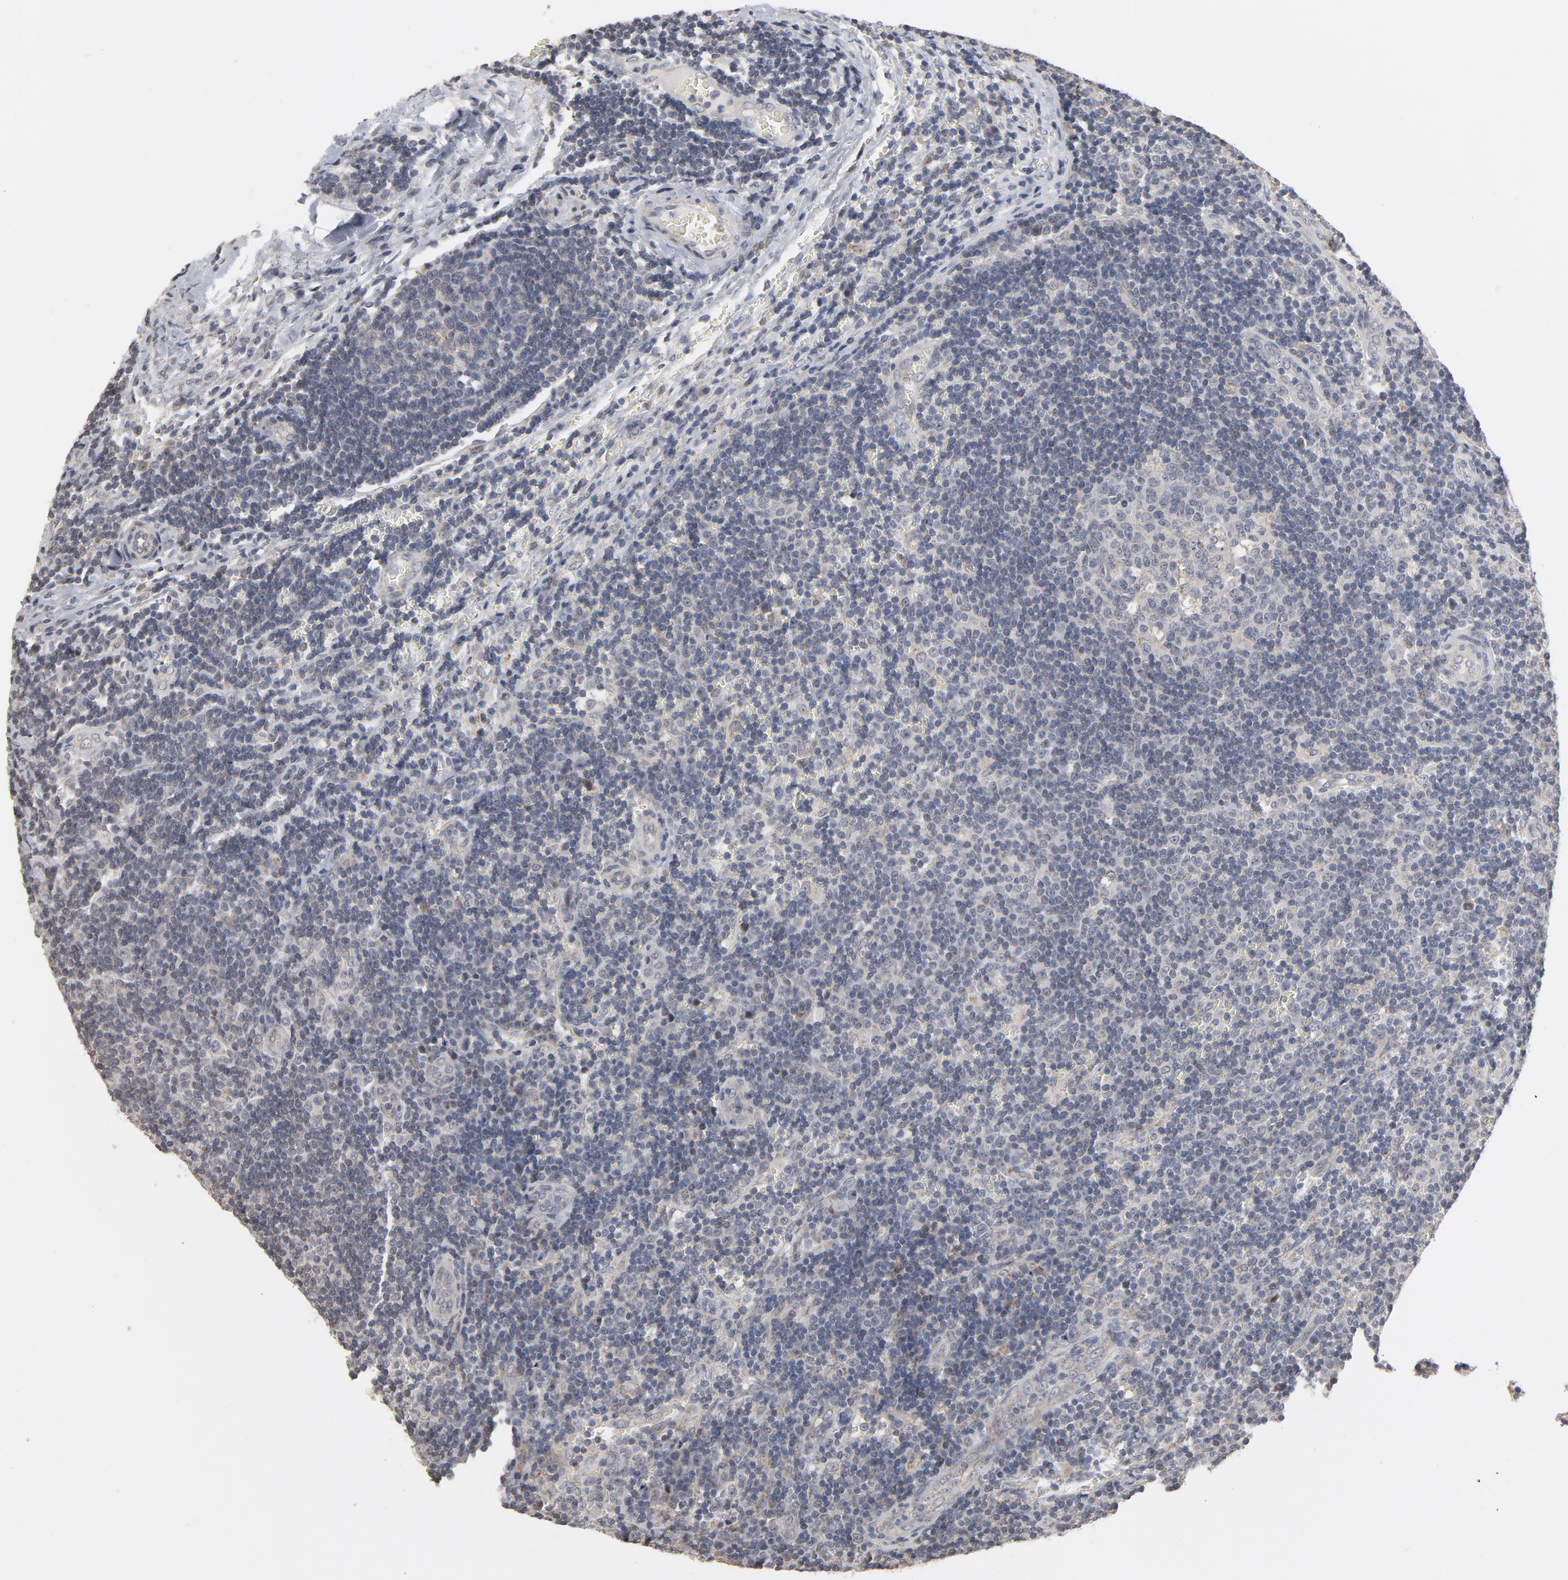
{"staining": {"intensity": "negative", "quantity": "none", "location": "none"}, "tissue": "lymph node", "cell_type": "Germinal center cells", "image_type": "normal", "snomed": [{"axis": "morphology", "description": "Normal tissue, NOS"}, {"axis": "topography", "description": "Lymph node"}, {"axis": "topography", "description": "Salivary gland"}], "caption": "IHC photomicrograph of normal lymph node: lymph node stained with DAB reveals no significant protein positivity in germinal center cells. (Stains: DAB immunohistochemistry with hematoxylin counter stain, Microscopy: brightfield microscopy at high magnification).", "gene": "PPP1R1B", "patient": {"sex": "male", "age": 8}}